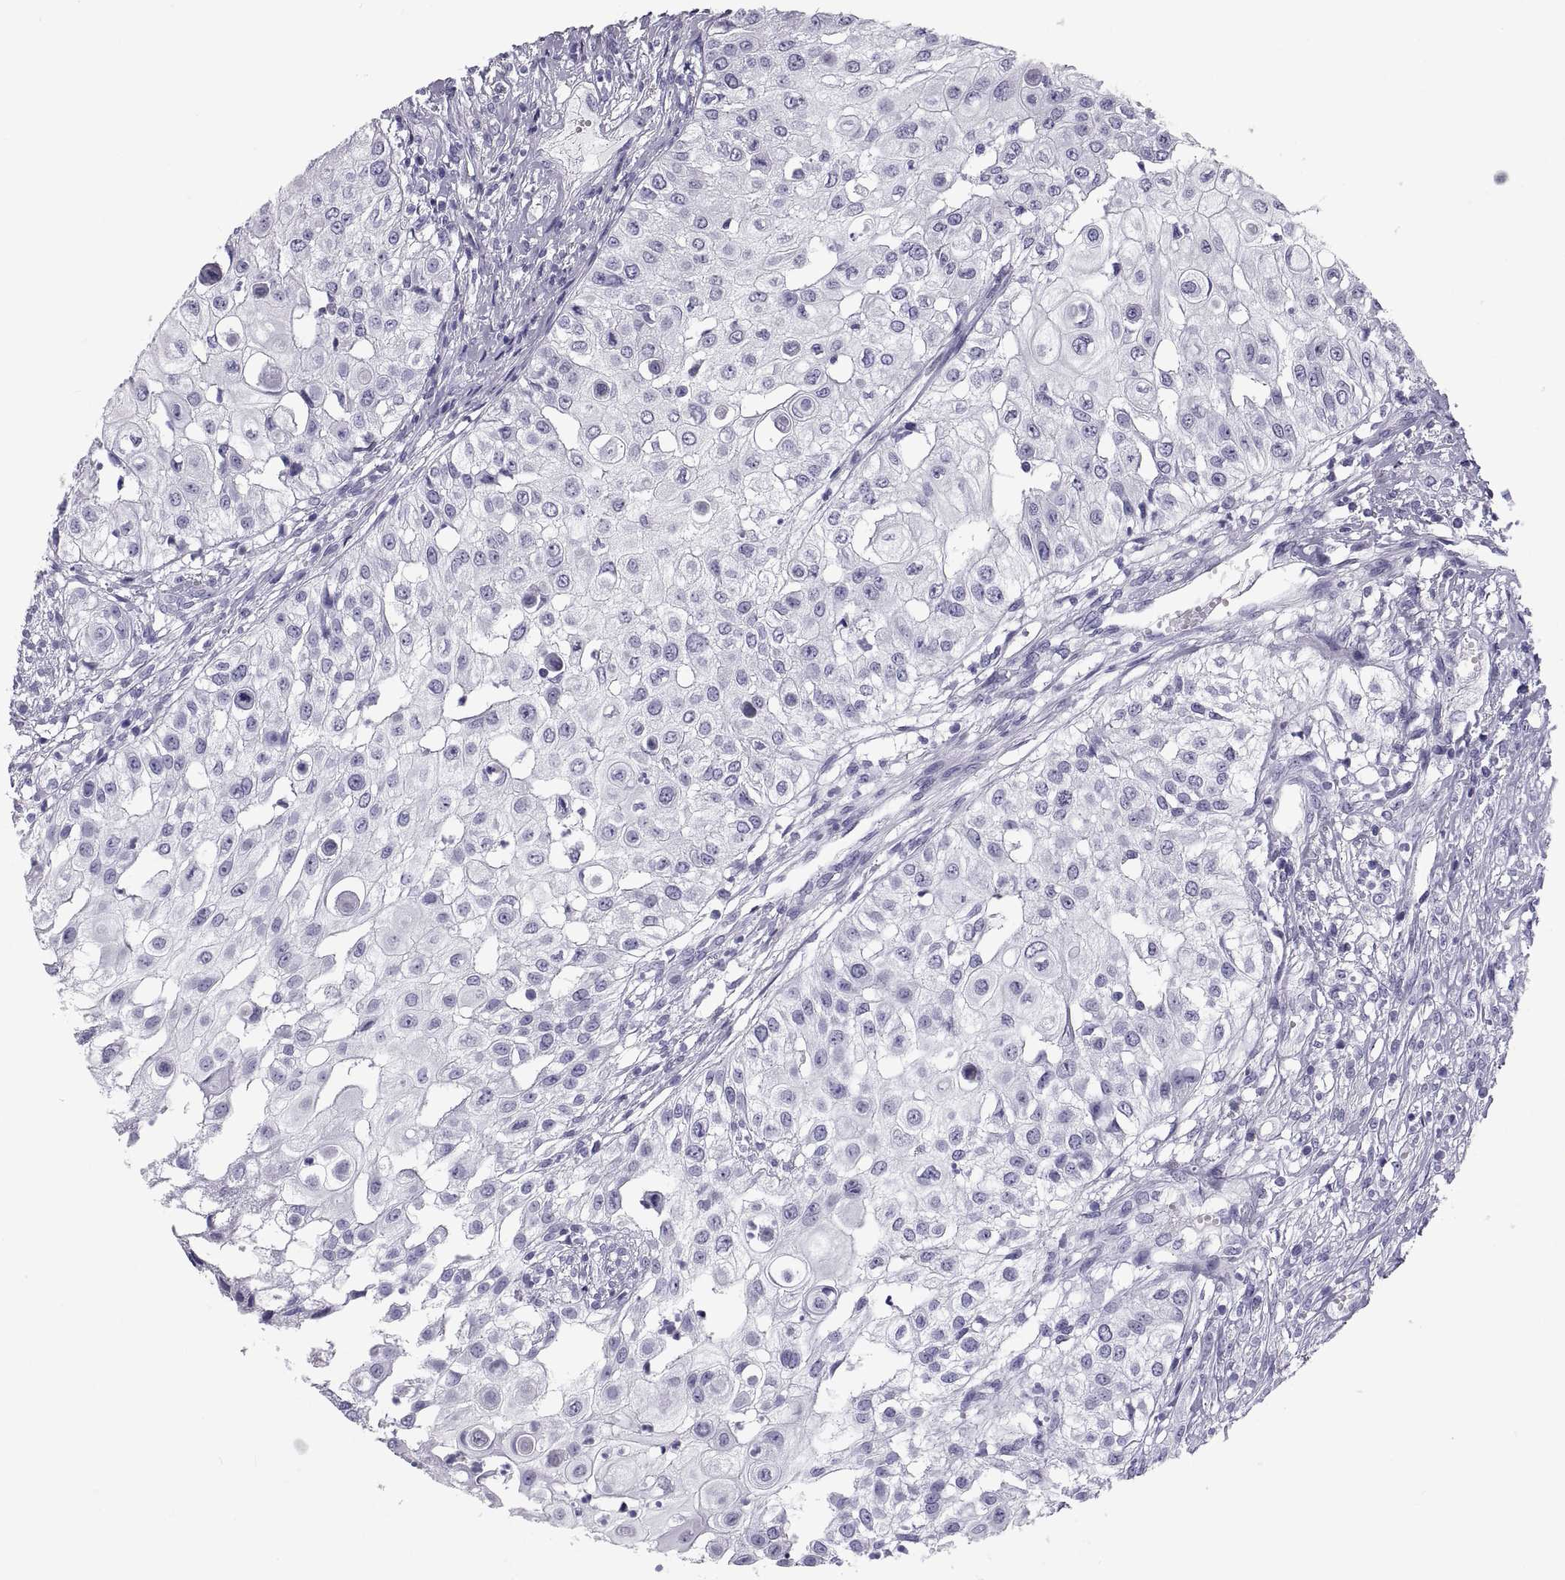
{"staining": {"intensity": "negative", "quantity": "none", "location": "none"}, "tissue": "urothelial cancer", "cell_type": "Tumor cells", "image_type": "cancer", "snomed": [{"axis": "morphology", "description": "Urothelial carcinoma, High grade"}, {"axis": "topography", "description": "Urinary bladder"}], "caption": "Histopathology image shows no protein staining in tumor cells of urothelial carcinoma (high-grade) tissue.", "gene": "DEFB129", "patient": {"sex": "female", "age": 79}}